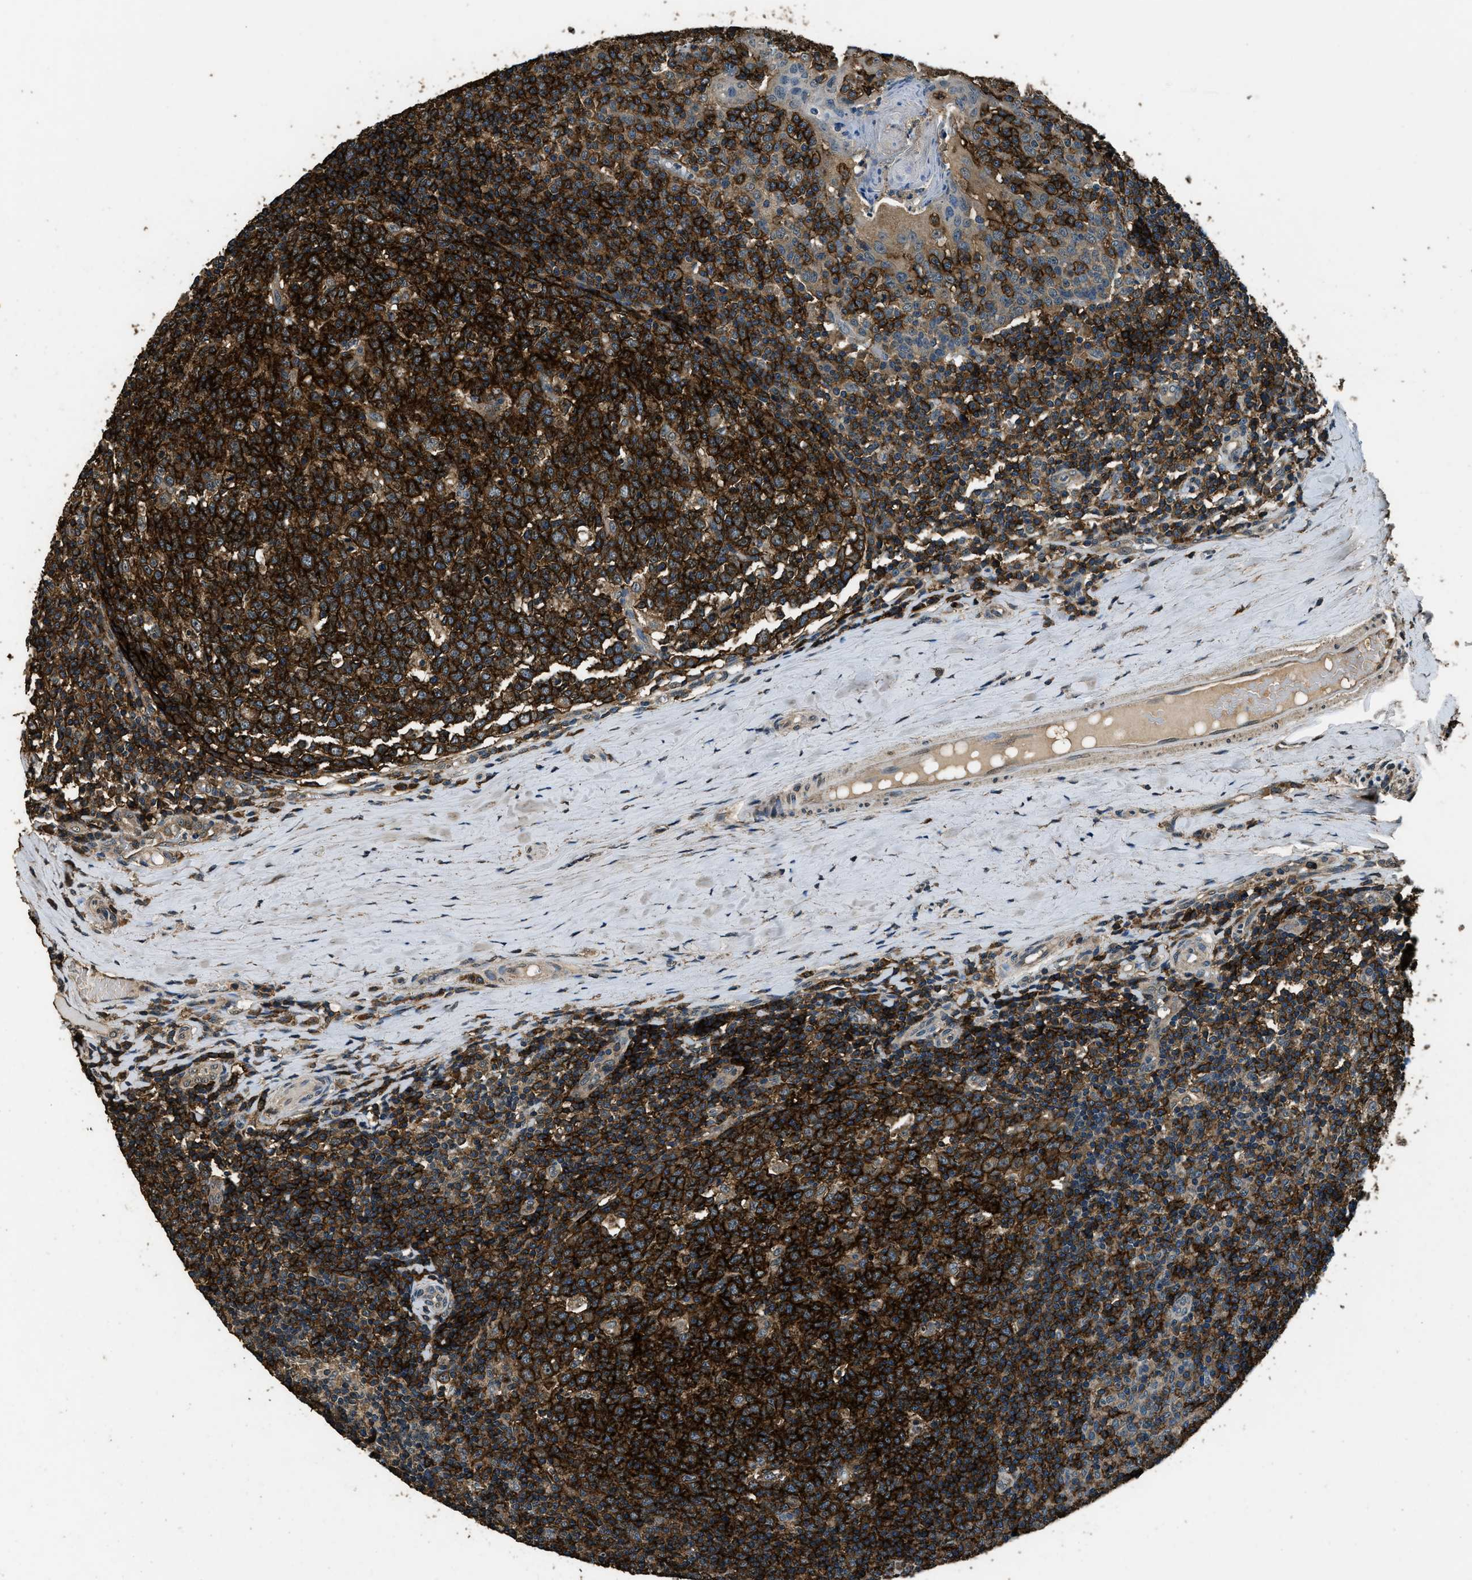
{"staining": {"intensity": "strong", "quantity": ">75%", "location": "cytoplasmic/membranous"}, "tissue": "tonsil", "cell_type": "Germinal center cells", "image_type": "normal", "snomed": [{"axis": "morphology", "description": "Normal tissue, NOS"}, {"axis": "topography", "description": "Tonsil"}], "caption": "Human tonsil stained with a brown dye exhibits strong cytoplasmic/membranous positive staining in about >75% of germinal center cells.", "gene": "SALL3", "patient": {"sex": "female", "age": 19}}